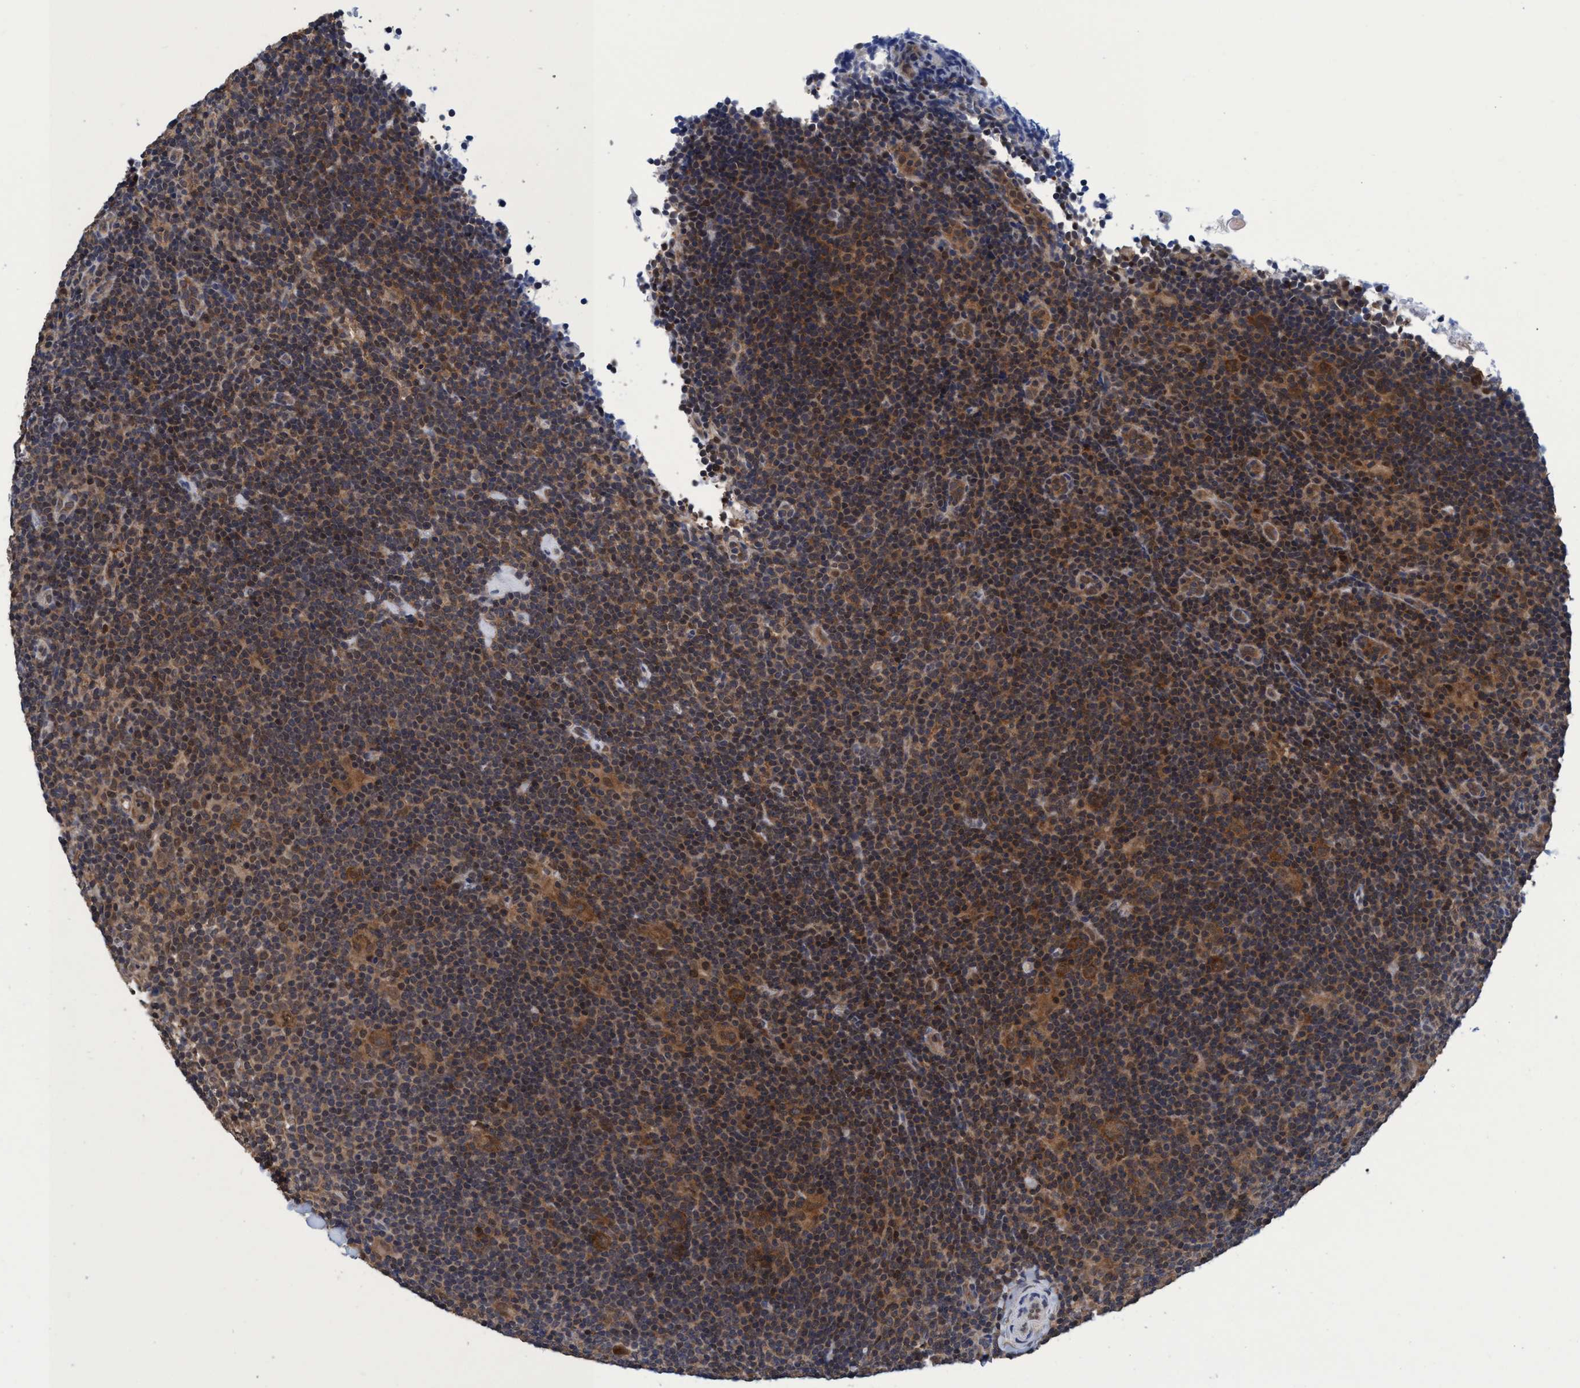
{"staining": {"intensity": "moderate", "quantity": ">75%", "location": "cytoplasmic/membranous"}, "tissue": "lymphoma", "cell_type": "Tumor cells", "image_type": "cancer", "snomed": [{"axis": "morphology", "description": "Hodgkin's disease, NOS"}, {"axis": "topography", "description": "Lymph node"}], "caption": "Immunohistochemical staining of Hodgkin's disease displays medium levels of moderate cytoplasmic/membranous expression in about >75% of tumor cells.", "gene": "PSMD12", "patient": {"sex": "female", "age": 57}}